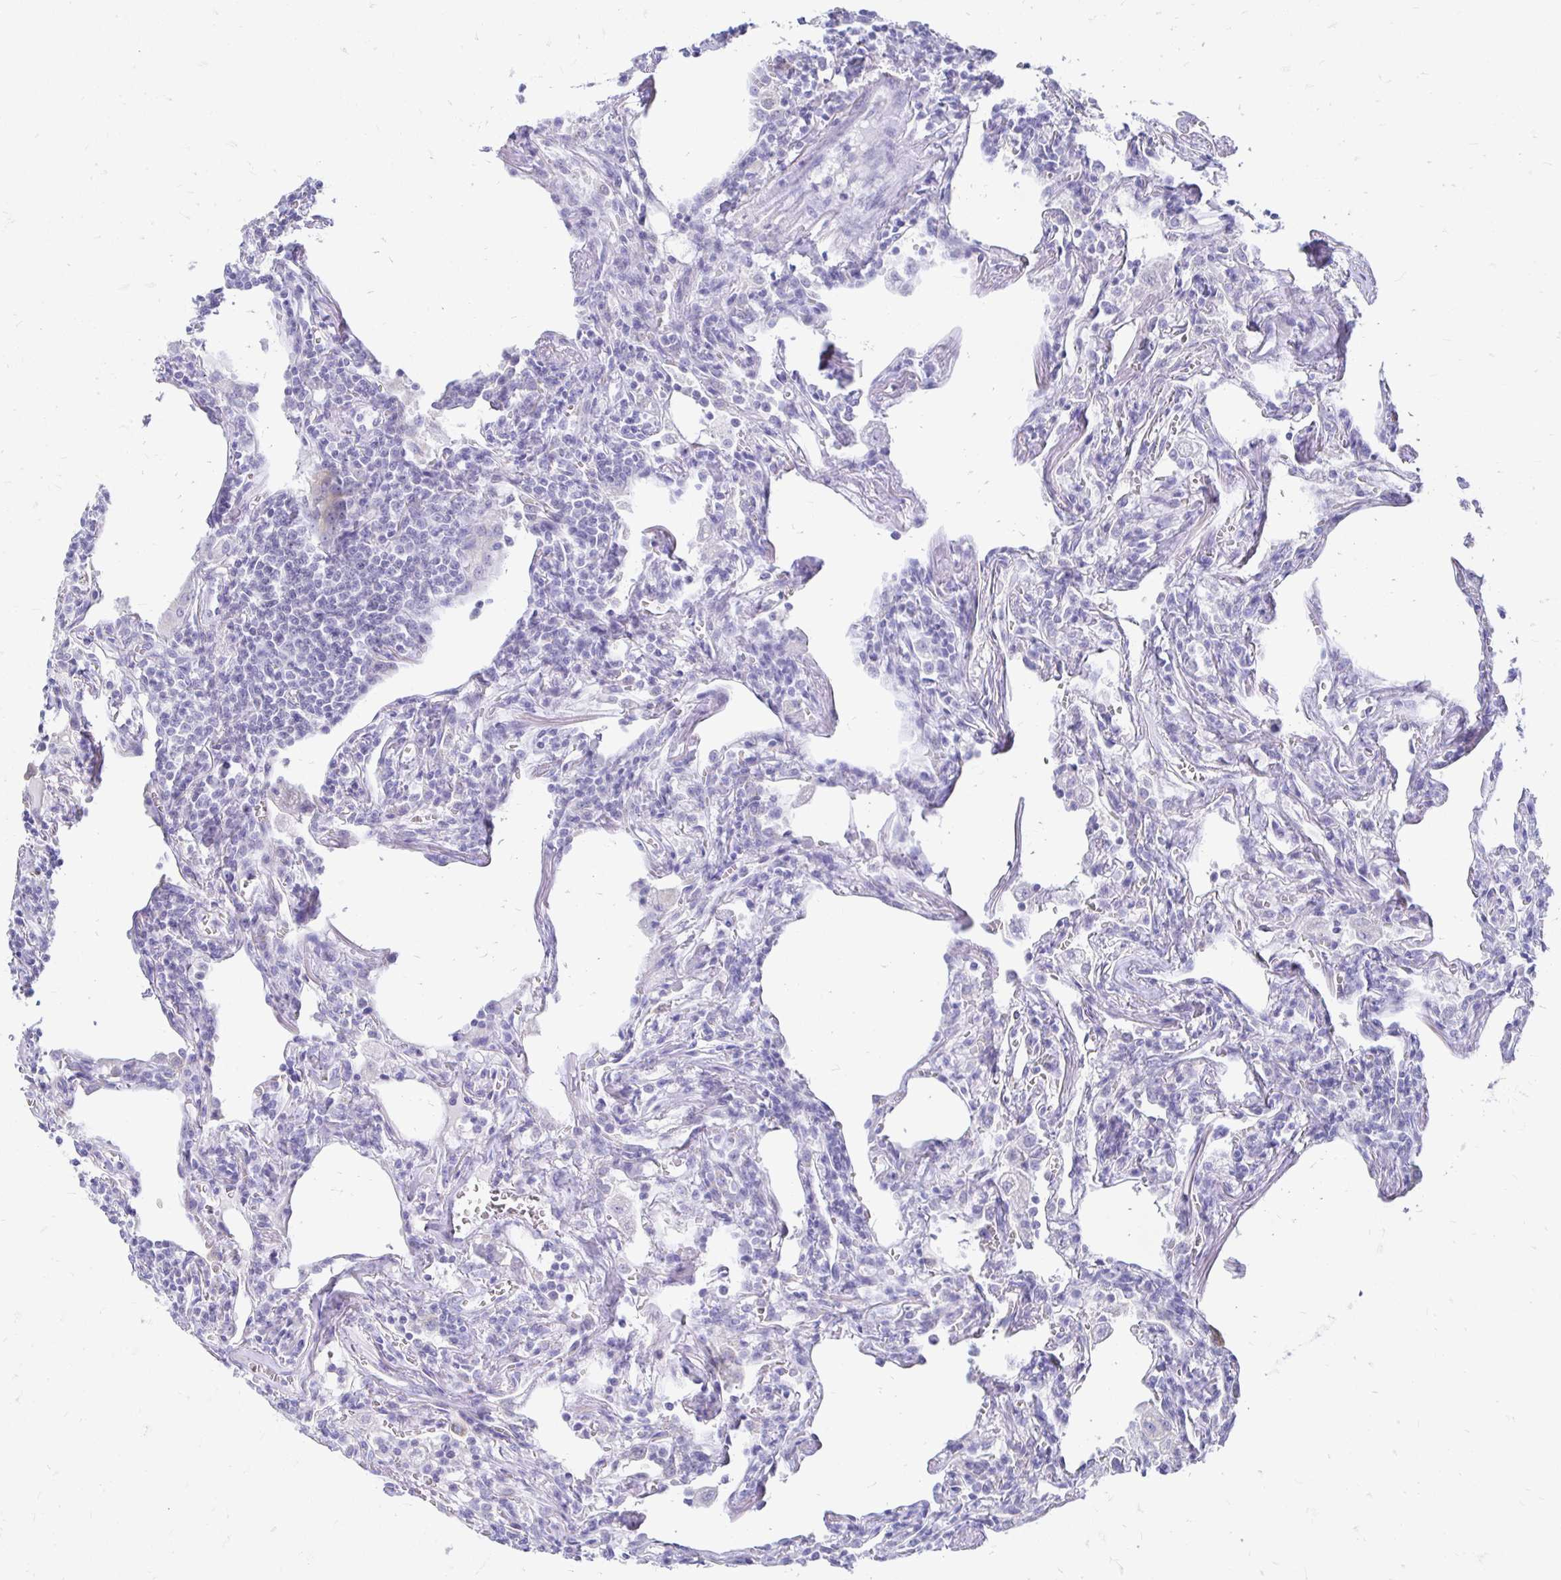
{"staining": {"intensity": "negative", "quantity": "none", "location": "none"}, "tissue": "lymphoma", "cell_type": "Tumor cells", "image_type": "cancer", "snomed": [{"axis": "morphology", "description": "Malignant lymphoma, non-Hodgkin's type, Low grade"}, {"axis": "topography", "description": "Lung"}], "caption": "Tumor cells are negative for protein expression in human lymphoma.", "gene": "PEG10", "patient": {"sex": "female", "age": 71}}